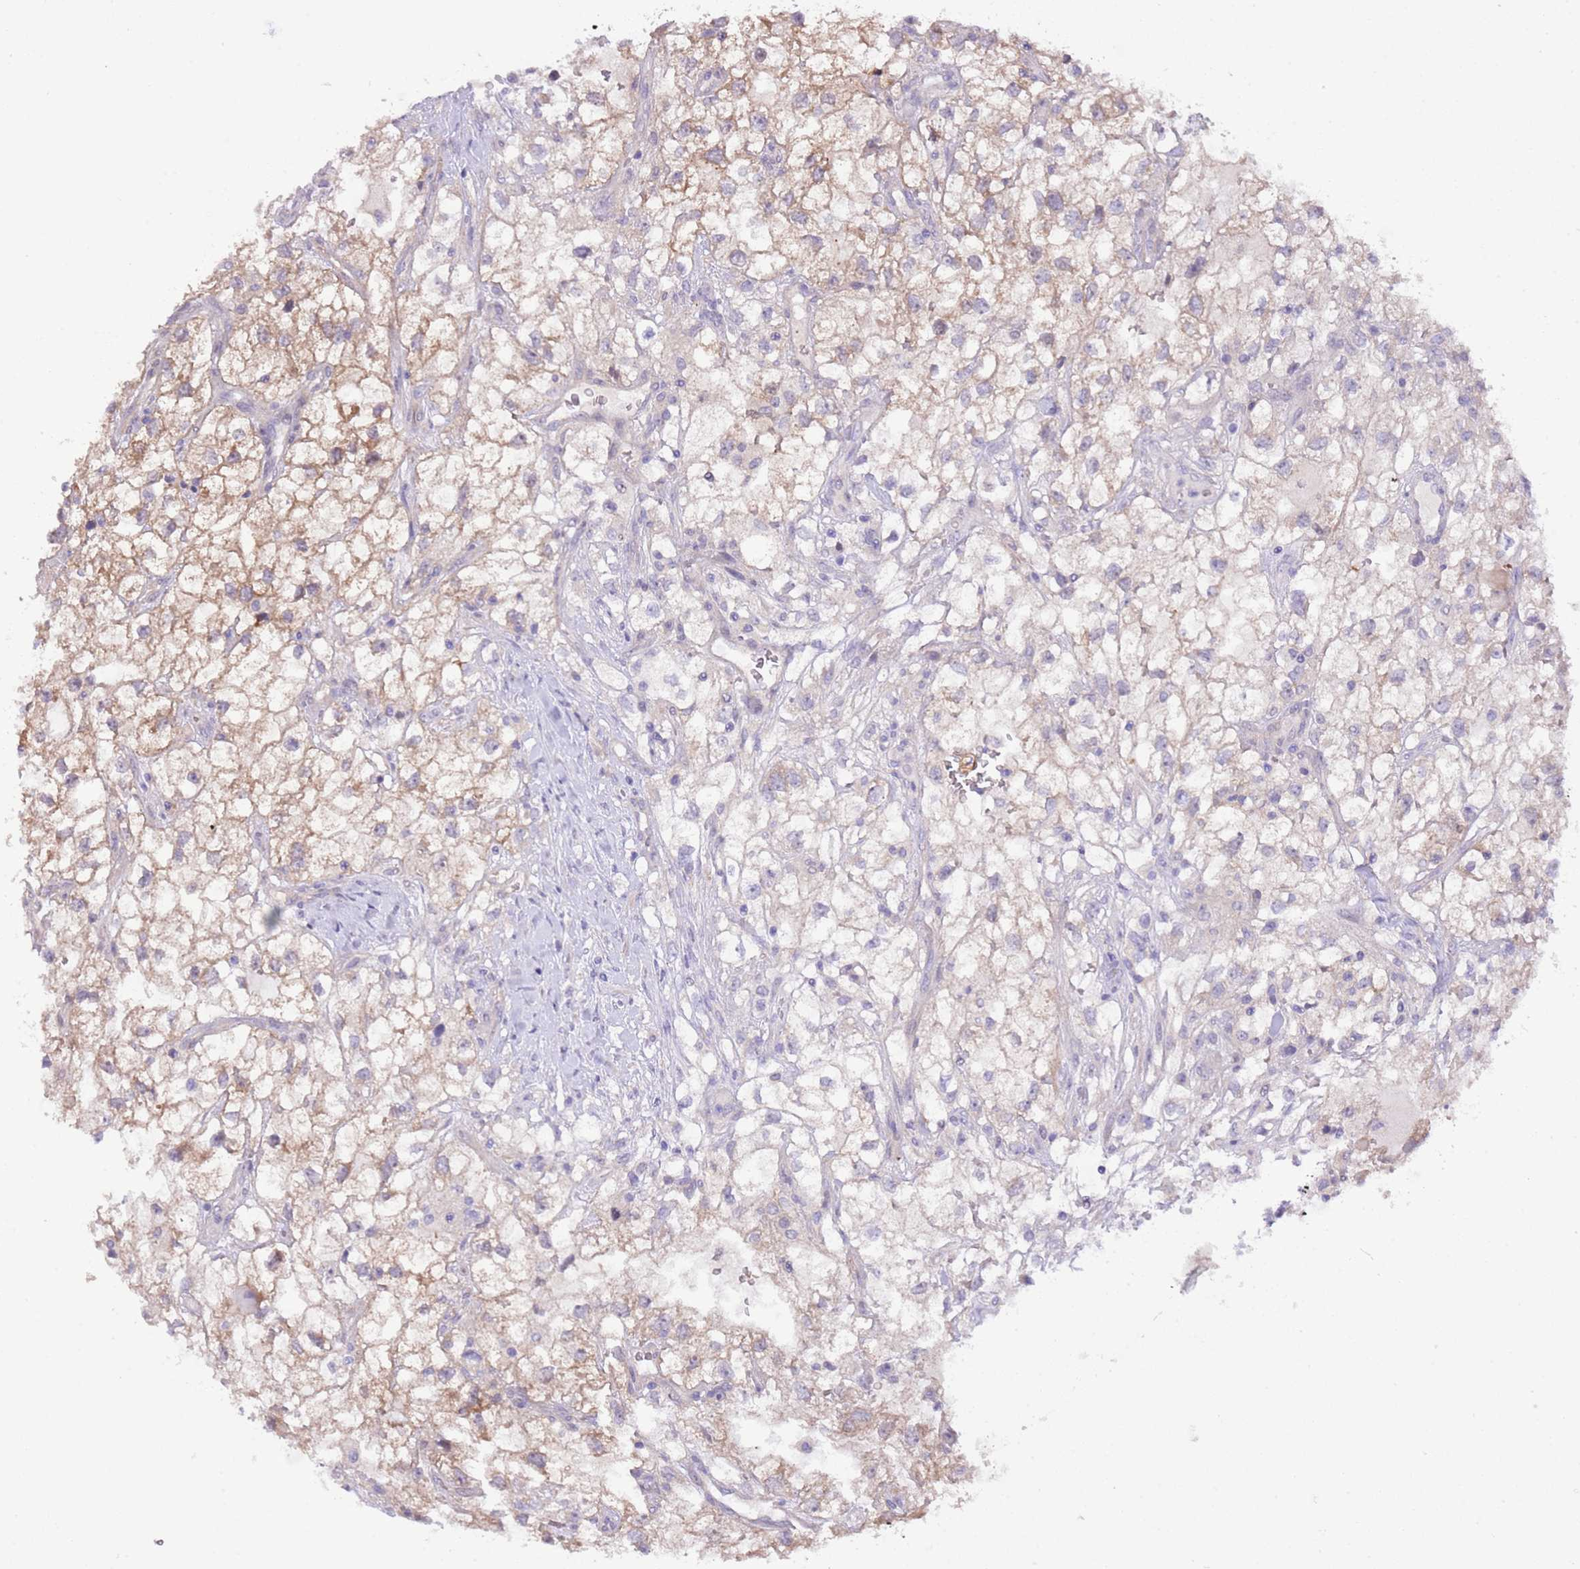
{"staining": {"intensity": "moderate", "quantity": "<25%", "location": "cytoplasmic/membranous"}, "tissue": "renal cancer", "cell_type": "Tumor cells", "image_type": "cancer", "snomed": [{"axis": "morphology", "description": "Adenocarcinoma, NOS"}, {"axis": "topography", "description": "Kidney"}], "caption": "IHC (DAB) staining of human renal cancer demonstrates moderate cytoplasmic/membranous protein expression in approximately <25% of tumor cells.", "gene": "PRR32", "patient": {"sex": "male", "age": 59}}